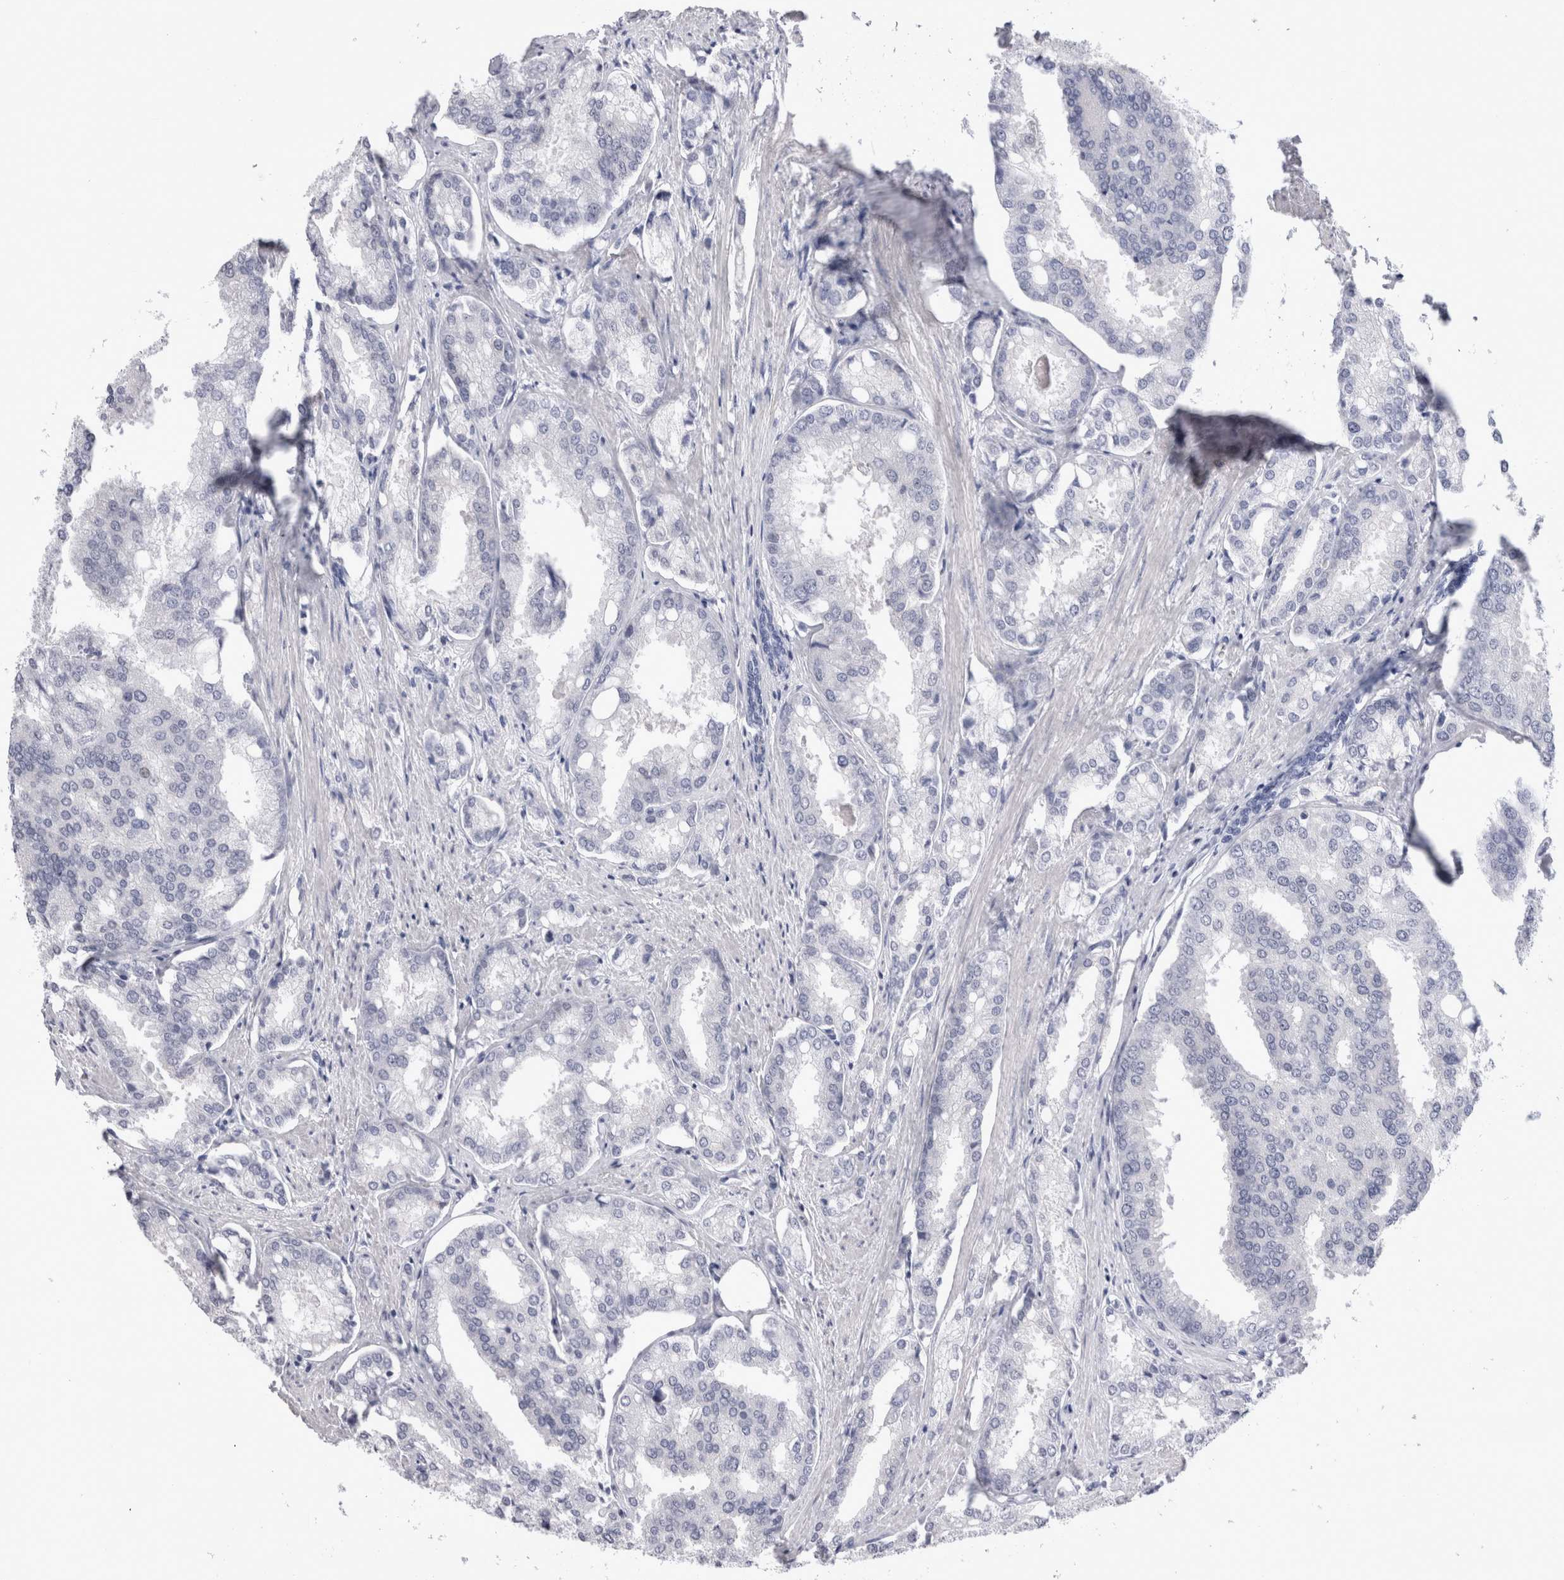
{"staining": {"intensity": "negative", "quantity": "none", "location": "none"}, "tissue": "prostate cancer", "cell_type": "Tumor cells", "image_type": "cancer", "snomed": [{"axis": "morphology", "description": "Adenocarcinoma, High grade"}, {"axis": "topography", "description": "Prostate"}], "caption": "Immunohistochemistry (IHC) of human prostate cancer (high-grade adenocarcinoma) reveals no staining in tumor cells. (DAB (3,3'-diaminobenzidine) immunohistochemistry (IHC) with hematoxylin counter stain).", "gene": "RBM6", "patient": {"sex": "male", "age": 50}}